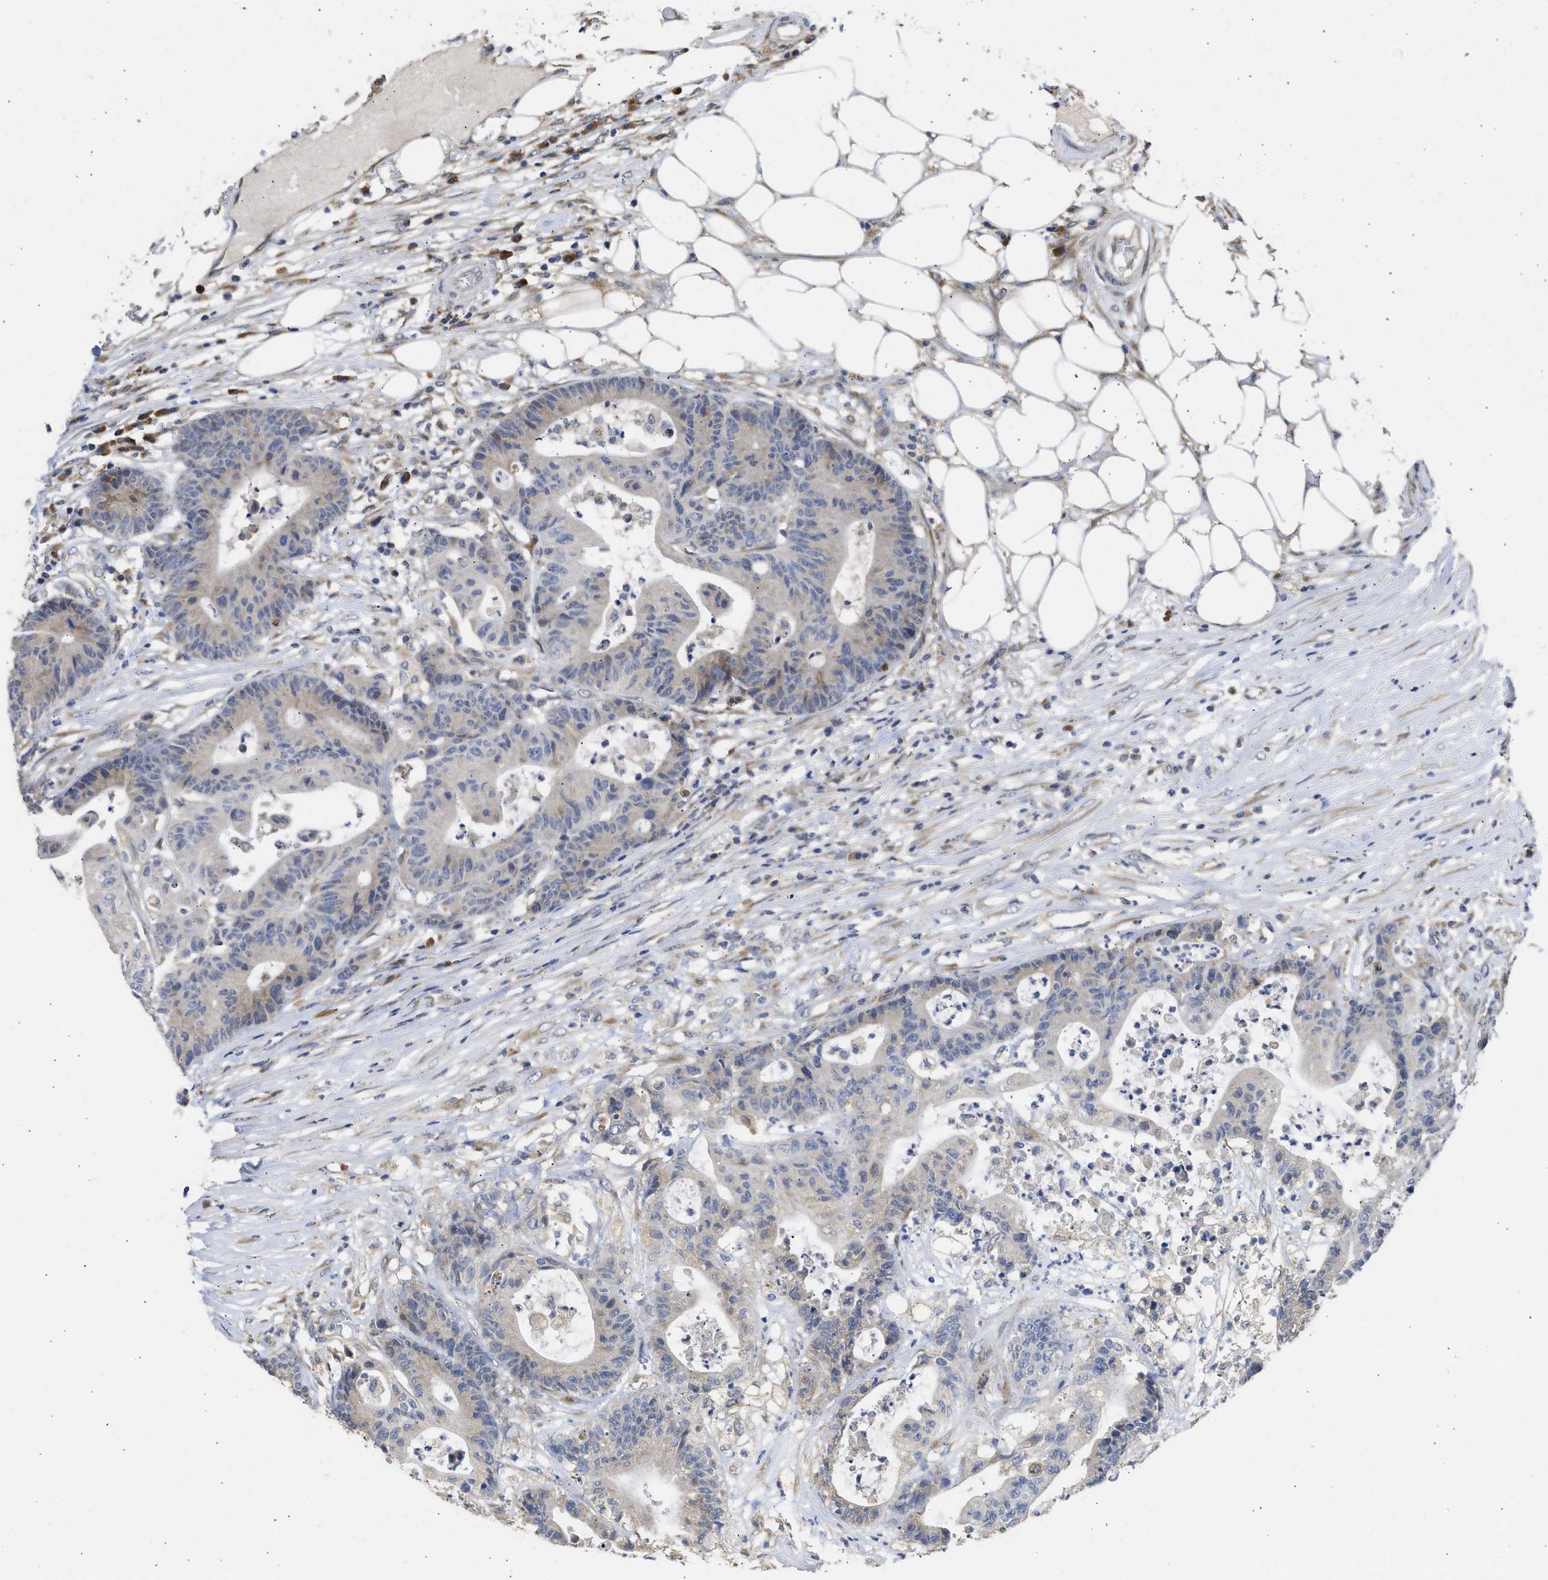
{"staining": {"intensity": "weak", "quantity": "<25%", "location": "cytoplasmic/membranous"}, "tissue": "colorectal cancer", "cell_type": "Tumor cells", "image_type": "cancer", "snomed": [{"axis": "morphology", "description": "Adenocarcinoma, NOS"}, {"axis": "topography", "description": "Colon"}], "caption": "Immunohistochemistry (IHC) of adenocarcinoma (colorectal) exhibits no positivity in tumor cells.", "gene": "TMED1", "patient": {"sex": "female", "age": 84}}